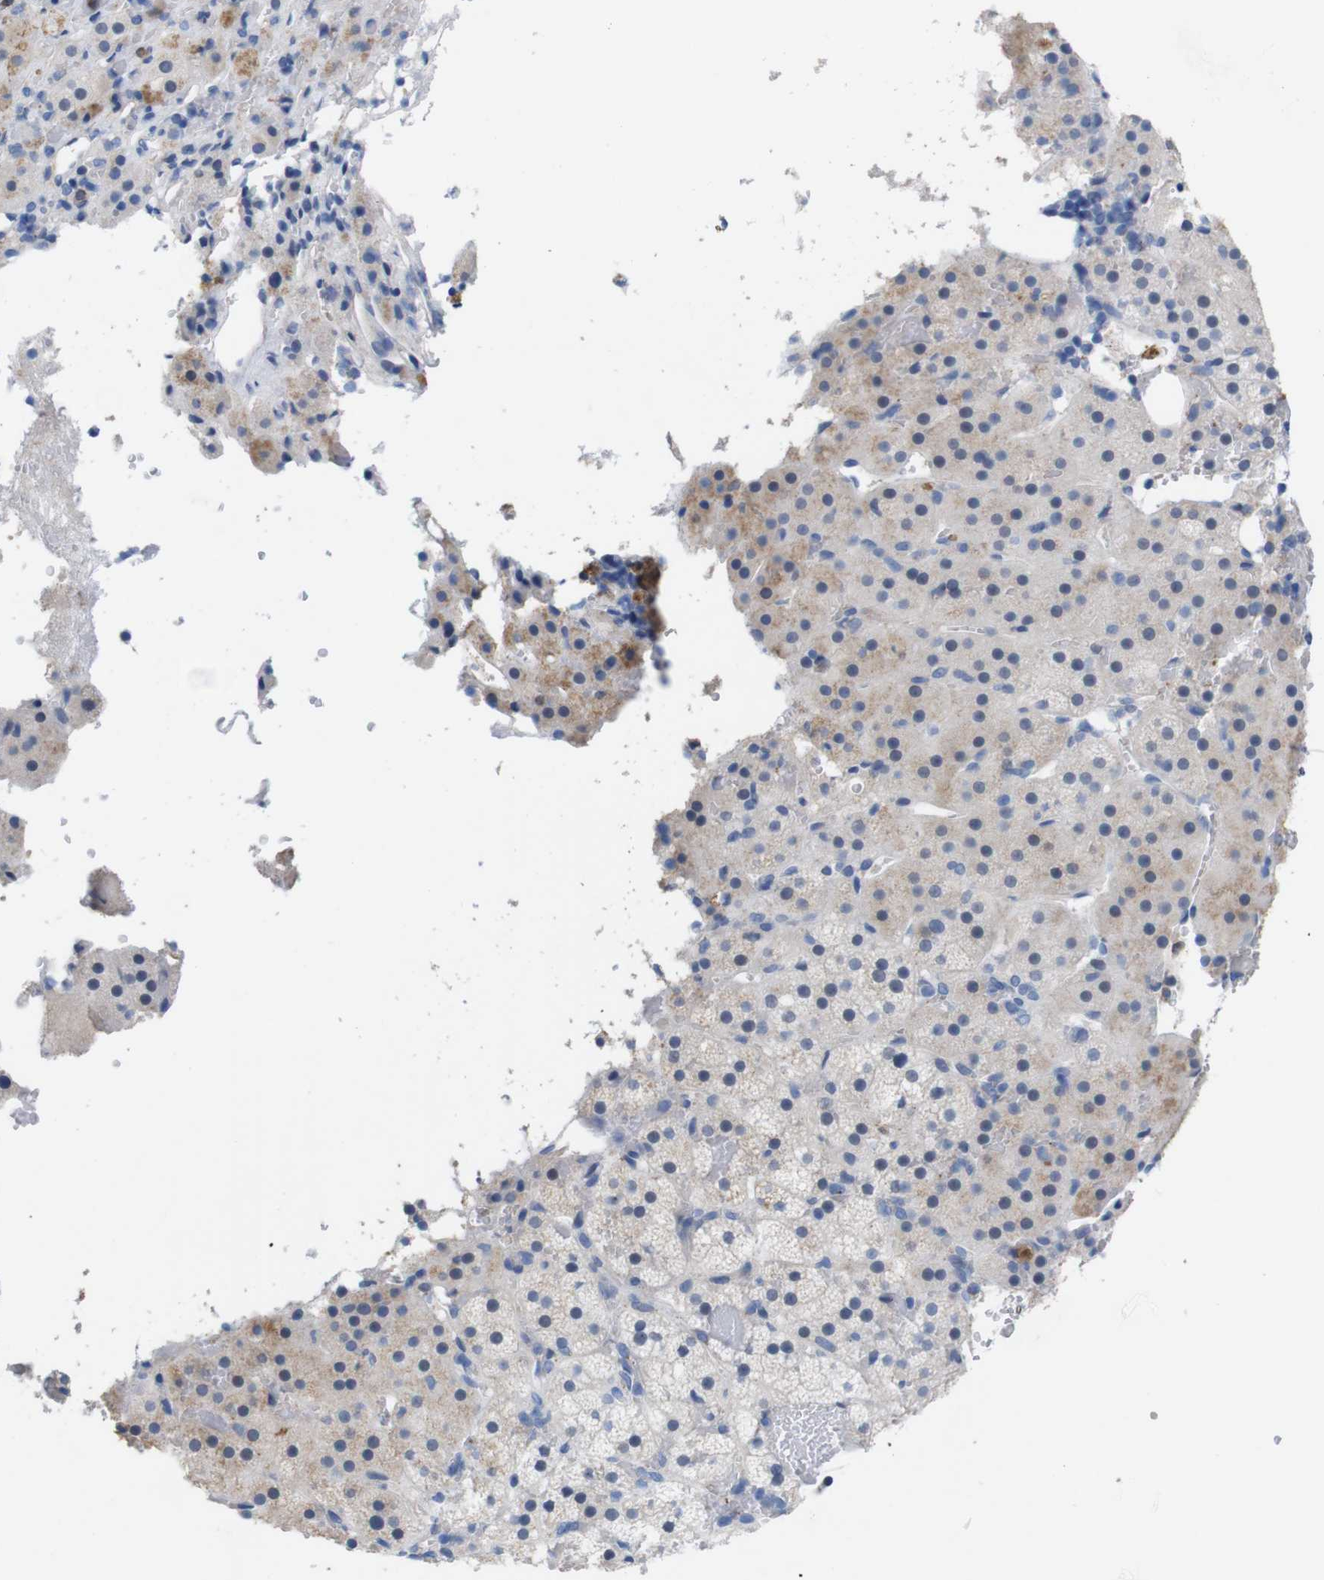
{"staining": {"intensity": "weak", "quantity": "<25%", "location": "cytoplasmic/membranous"}, "tissue": "adrenal gland", "cell_type": "Glandular cells", "image_type": "normal", "snomed": [{"axis": "morphology", "description": "Normal tissue, NOS"}, {"axis": "topography", "description": "Adrenal gland"}], "caption": "This is a image of IHC staining of unremarkable adrenal gland, which shows no positivity in glandular cells.", "gene": "C1RL", "patient": {"sex": "female", "age": 59}}